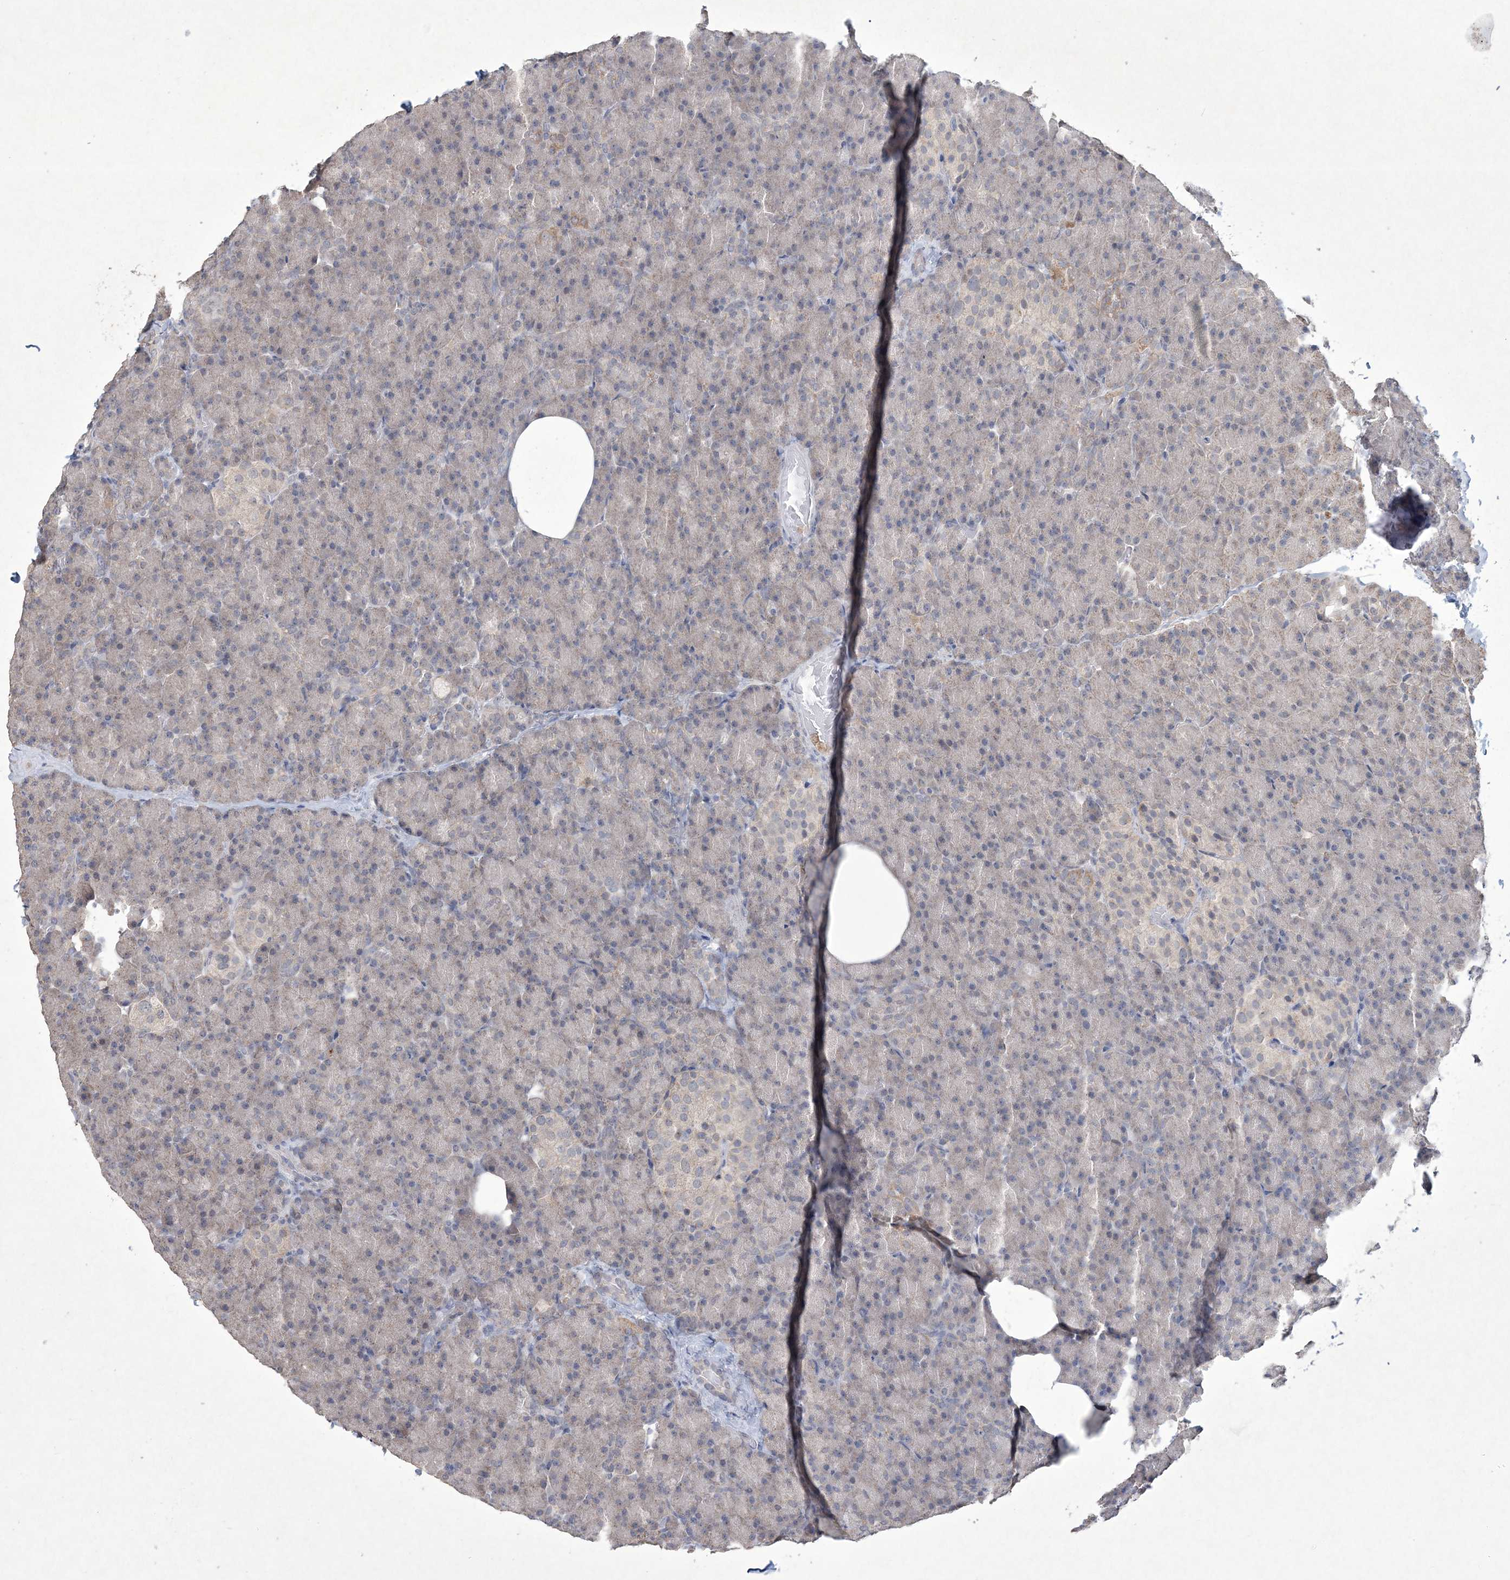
{"staining": {"intensity": "negative", "quantity": "none", "location": "none"}, "tissue": "pancreas", "cell_type": "Exocrine glandular cells", "image_type": "normal", "snomed": [{"axis": "morphology", "description": "Normal tissue, NOS"}, {"axis": "topography", "description": "Pancreas"}], "caption": "Protein analysis of benign pancreas exhibits no significant expression in exocrine glandular cells.", "gene": "DPCD", "patient": {"sex": "female", "age": 43}}